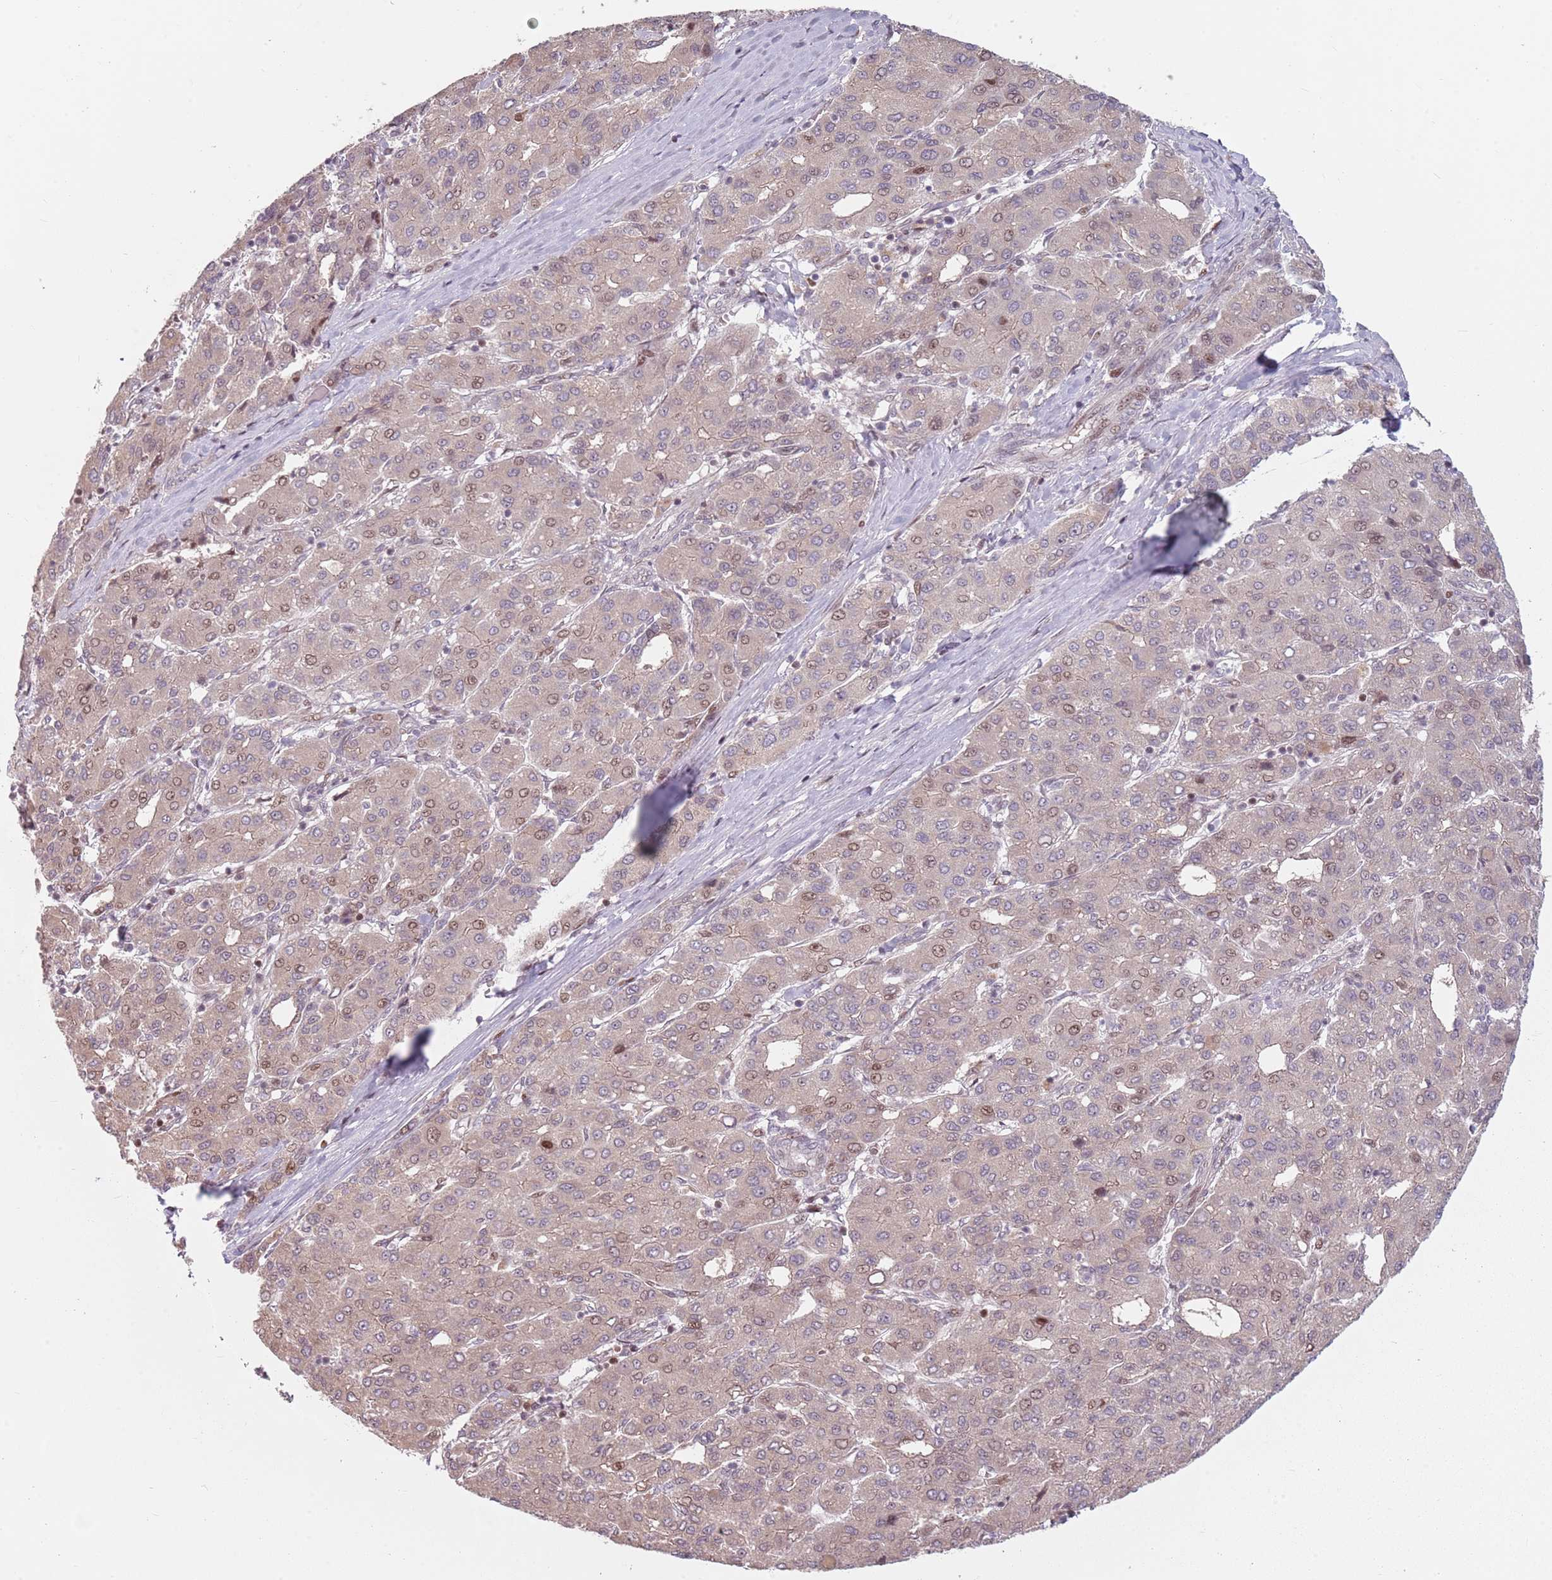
{"staining": {"intensity": "moderate", "quantity": "<25%", "location": "nuclear"}, "tissue": "liver cancer", "cell_type": "Tumor cells", "image_type": "cancer", "snomed": [{"axis": "morphology", "description": "Carcinoma, Hepatocellular, NOS"}, {"axis": "topography", "description": "Liver"}], "caption": "Hepatocellular carcinoma (liver) stained with immunohistochemistry displays moderate nuclear staining in about <25% of tumor cells. The protein of interest is shown in brown color, while the nuclei are stained blue.", "gene": "ADGRG1", "patient": {"sex": "male", "age": 65}}